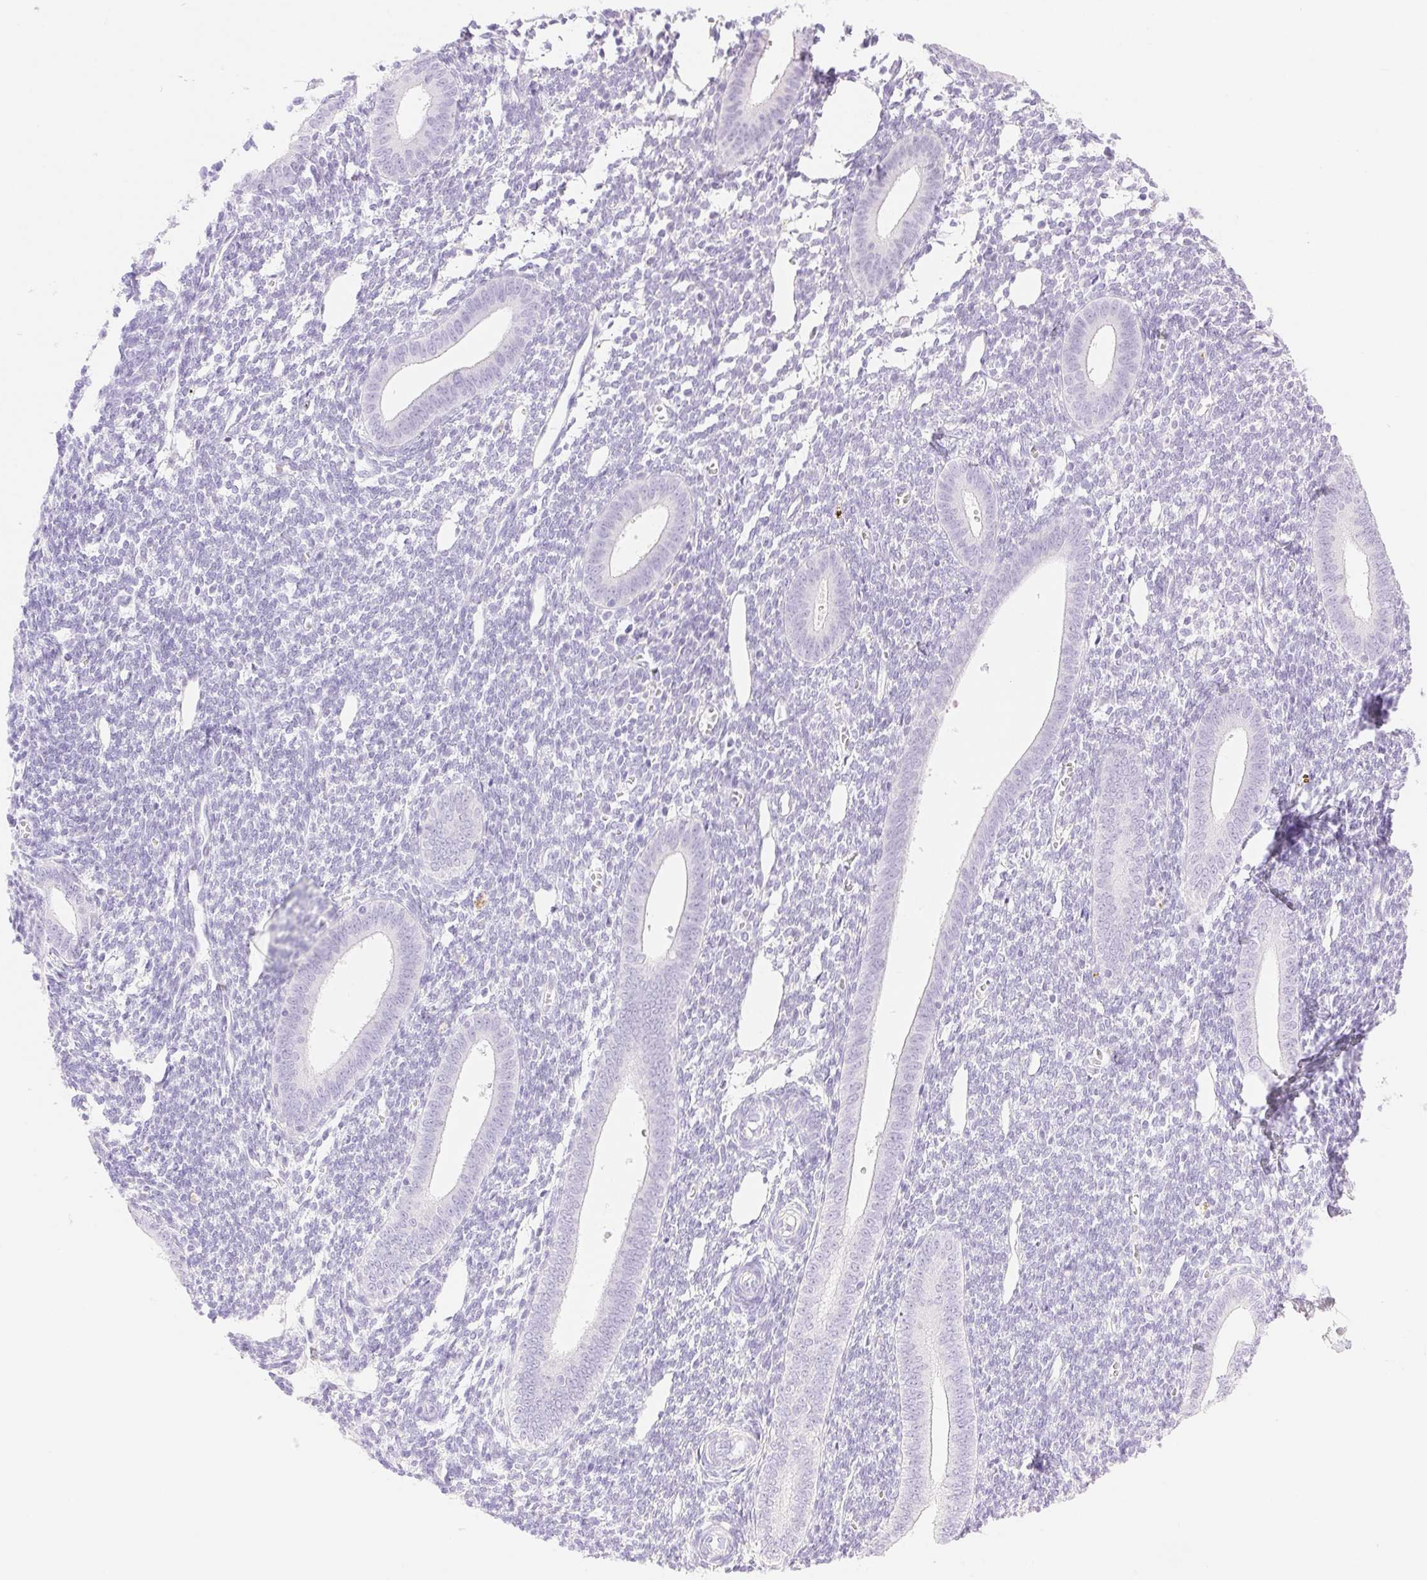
{"staining": {"intensity": "negative", "quantity": "none", "location": "none"}, "tissue": "endometrium", "cell_type": "Cells in endometrial stroma", "image_type": "normal", "snomed": [{"axis": "morphology", "description": "Normal tissue, NOS"}, {"axis": "topography", "description": "Endometrium"}], "caption": "IHC micrograph of benign endometrium: human endometrium stained with DAB (3,3'-diaminobenzidine) demonstrates no significant protein staining in cells in endometrial stroma.", "gene": "SPACA4", "patient": {"sex": "female", "age": 25}}